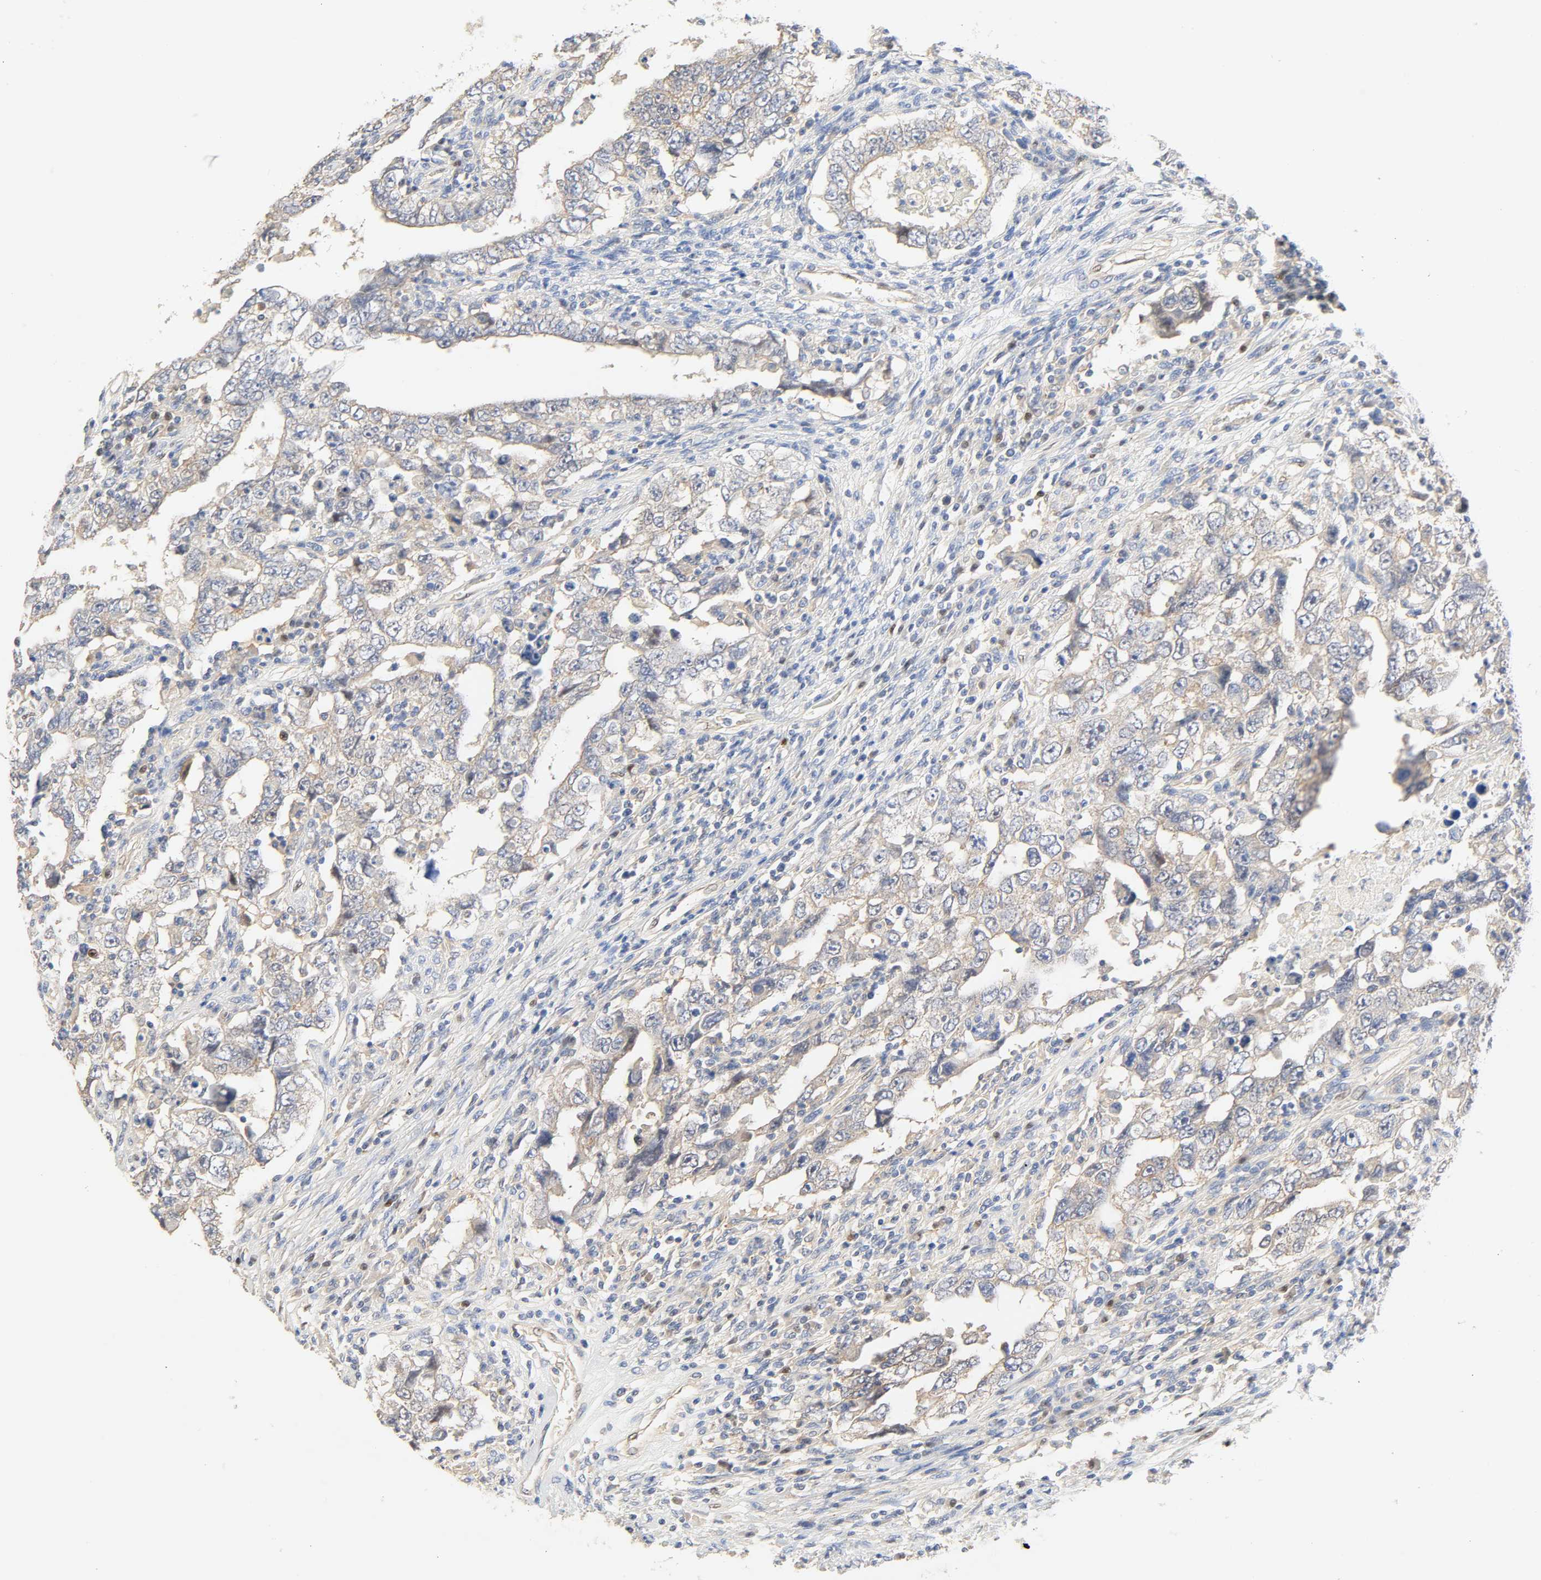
{"staining": {"intensity": "negative", "quantity": "none", "location": "none"}, "tissue": "testis cancer", "cell_type": "Tumor cells", "image_type": "cancer", "snomed": [{"axis": "morphology", "description": "Carcinoma, Embryonal, NOS"}, {"axis": "topography", "description": "Testis"}], "caption": "A photomicrograph of human testis cancer (embryonal carcinoma) is negative for staining in tumor cells. (Stains: DAB (3,3'-diaminobenzidine) immunohistochemistry with hematoxylin counter stain, Microscopy: brightfield microscopy at high magnification).", "gene": "BORCS8-MEF2B", "patient": {"sex": "male", "age": 26}}